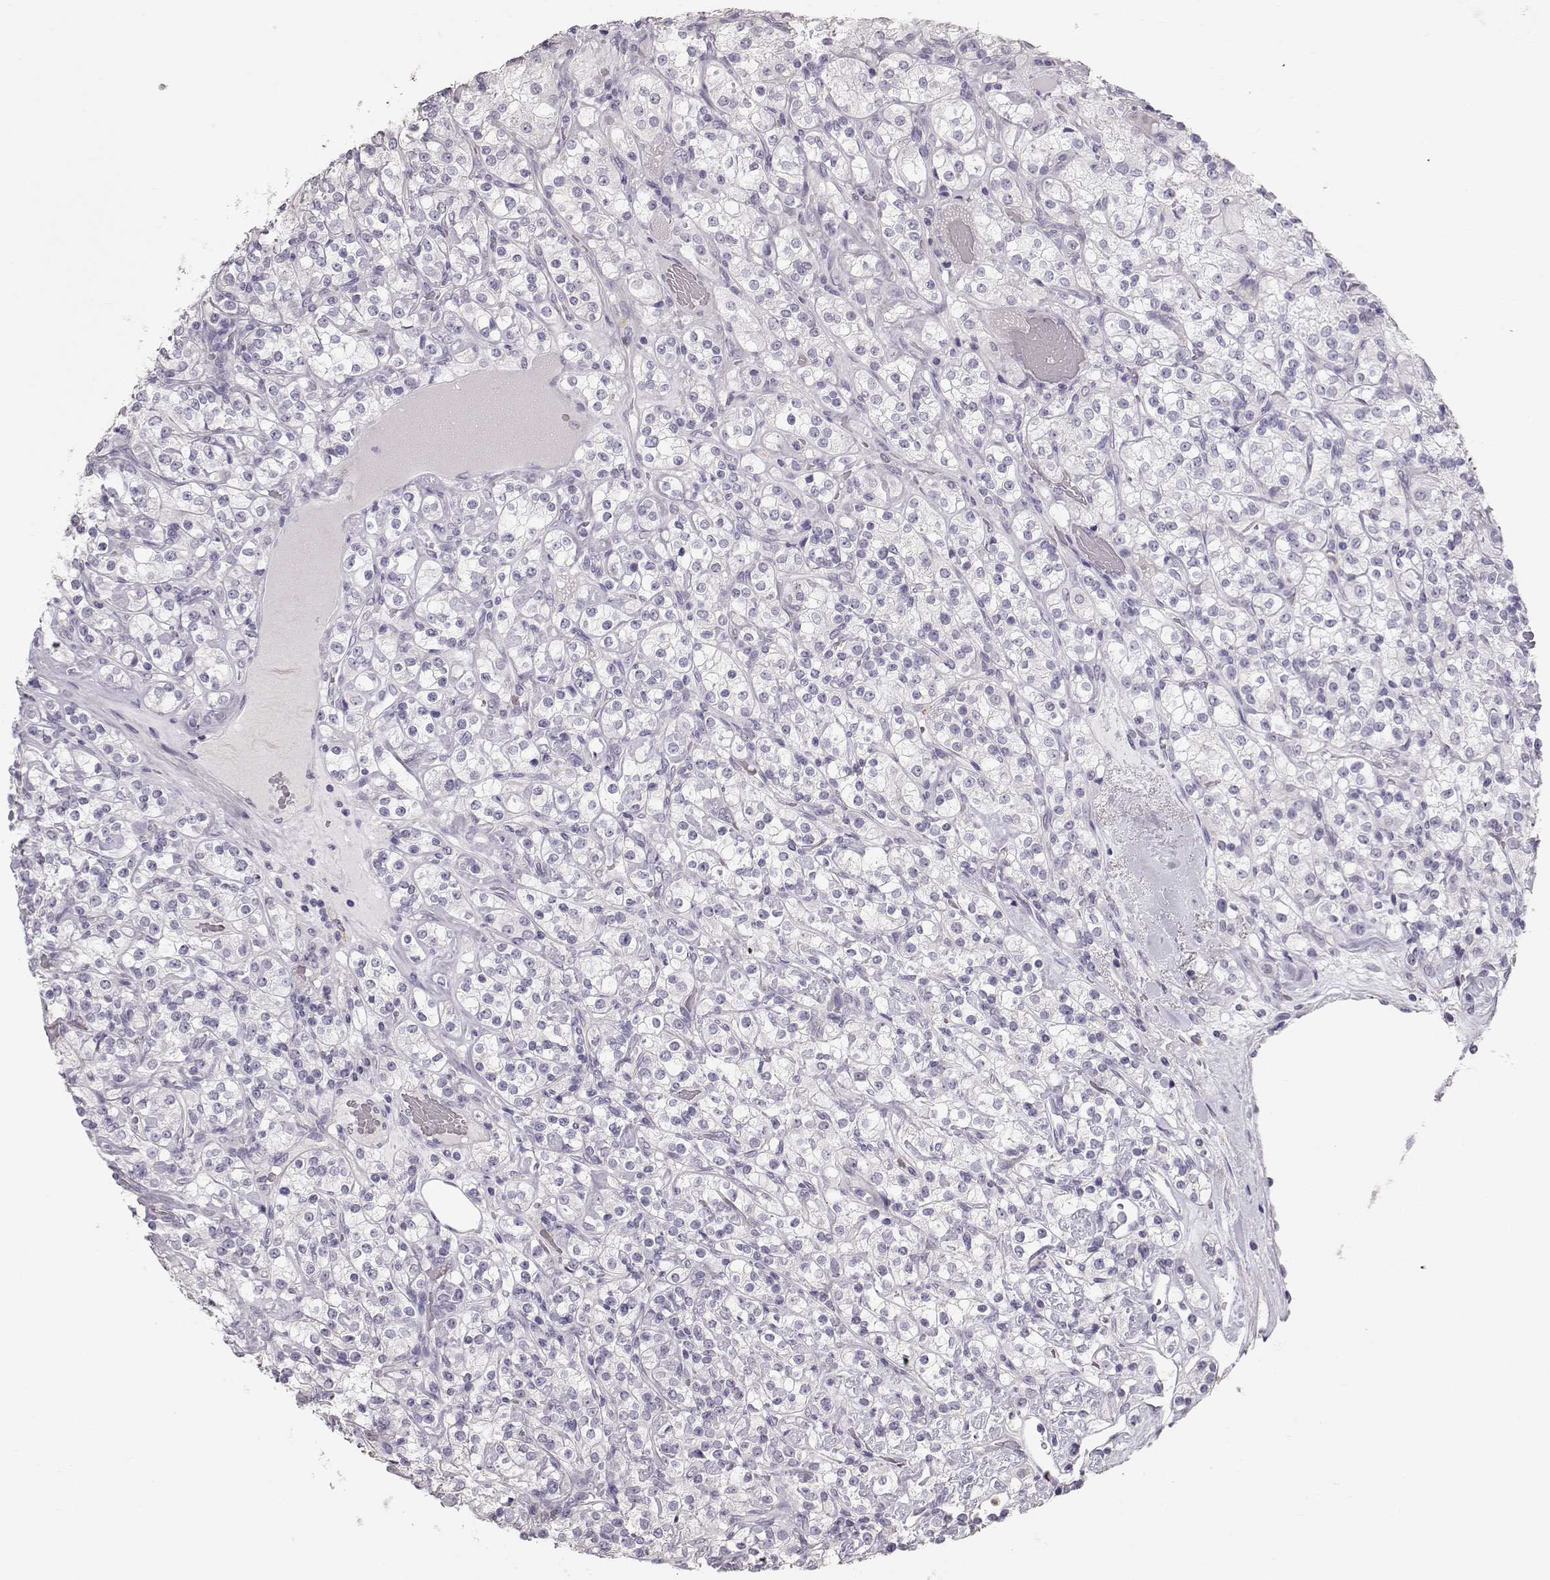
{"staining": {"intensity": "negative", "quantity": "none", "location": "none"}, "tissue": "renal cancer", "cell_type": "Tumor cells", "image_type": "cancer", "snomed": [{"axis": "morphology", "description": "Adenocarcinoma, NOS"}, {"axis": "topography", "description": "Kidney"}], "caption": "There is no significant staining in tumor cells of adenocarcinoma (renal). The staining was performed using DAB (3,3'-diaminobenzidine) to visualize the protein expression in brown, while the nuclei were stained in blue with hematoxylin (Magnification: 20x).", "gene": "POU1F1", "patient": {"sex": "male", "age": 77}}